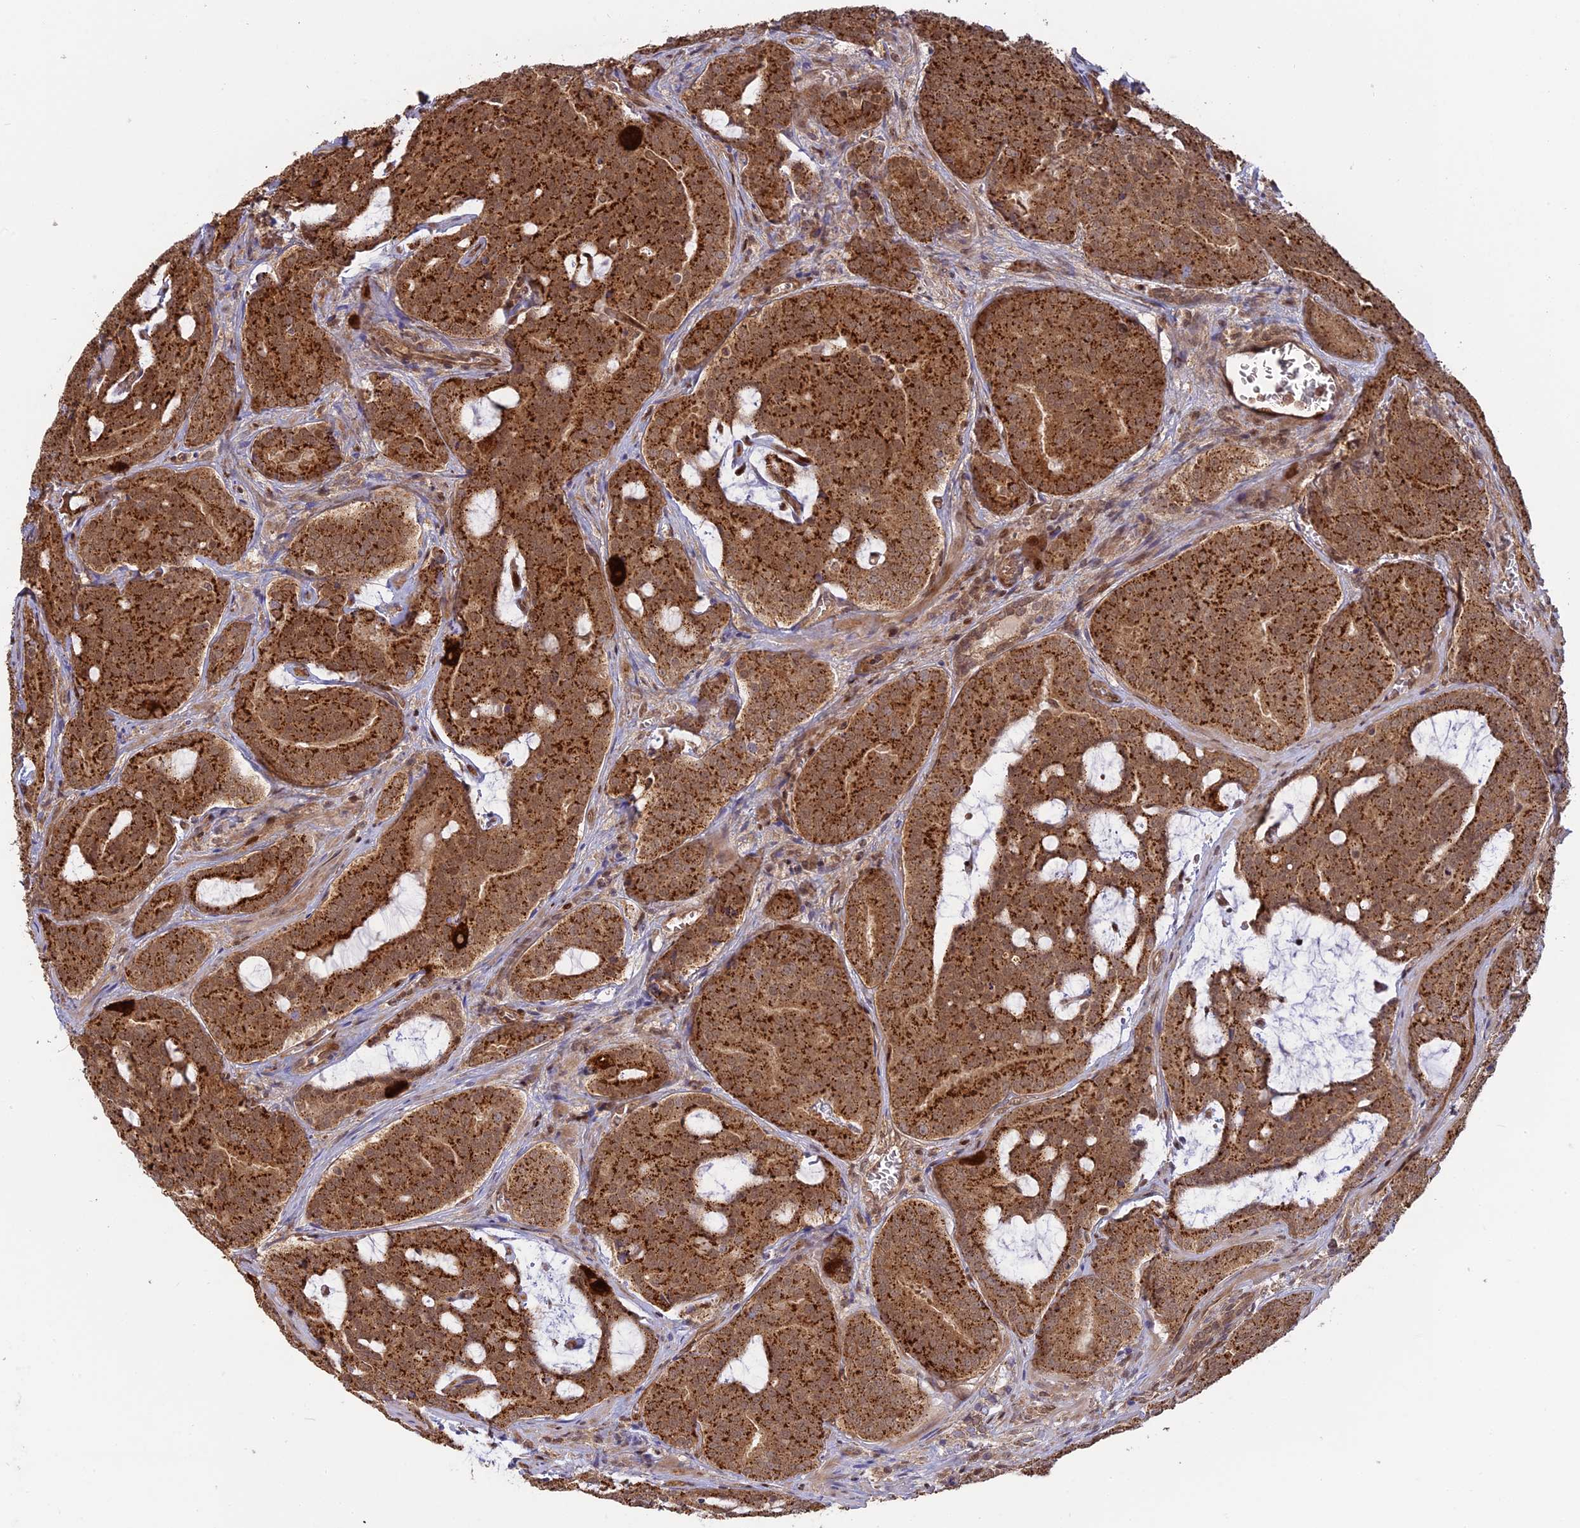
{"staining": {"intensity": "strong", "quantity": ">75%", "location": "cytoplasmic/membranous"}, "tissue": "prostate cancer", "cell_type": "Tumor cells", "image_type": "cancer", "snomed": [{"axis": "morphology", "description": "Adenocarcinoma, High grade"}, {"axis": "topography", "description": "Prostate"}], "caption": "Strong cytoplasmic/membranous positivity for a protein is seen in about >75% of tumor cells of prostate cancer using IHC.", "gene": "PKIG", "patient": {"sex": "male", "age": 55}}